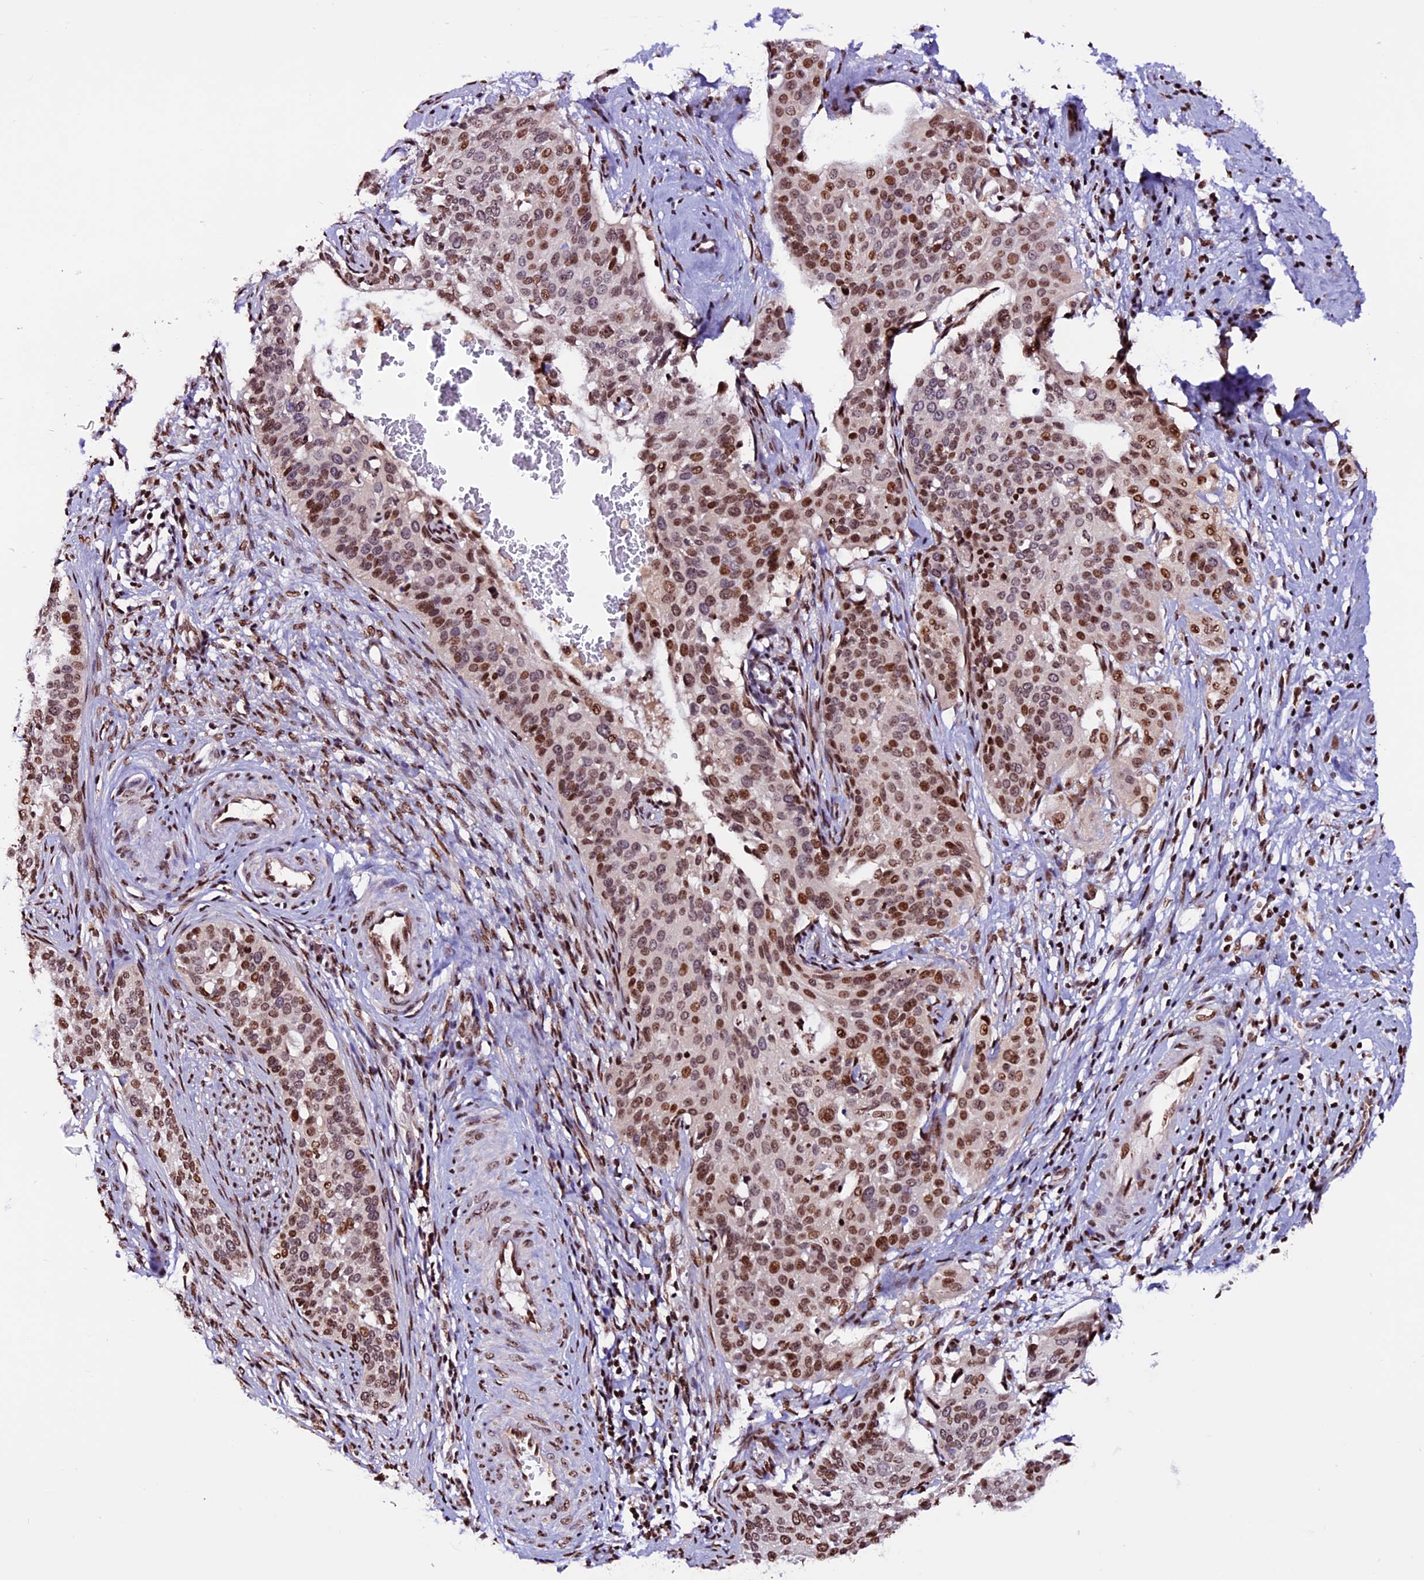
{"staining": {"intensity": "moderate", "quantity": ">75%", "location": "nuclear"}, "tissue": "cervical cancer", "cell_type": "Tumor cells", "image_type": "cancer", "snomed": [{"axis": "morphology", "description": "Squamous cell carcinoma, NOS"}, {"axis": "topography", "description": "Cervix"}], "caption": "Immunohistochemical staining of human cervical cancer (squamous cell carcinoma) shows medium levels of moderate nuclear staining in about >75% of tumor cells.", "gene": "RINL", "patient": {"sex": "female", "age": 44}}